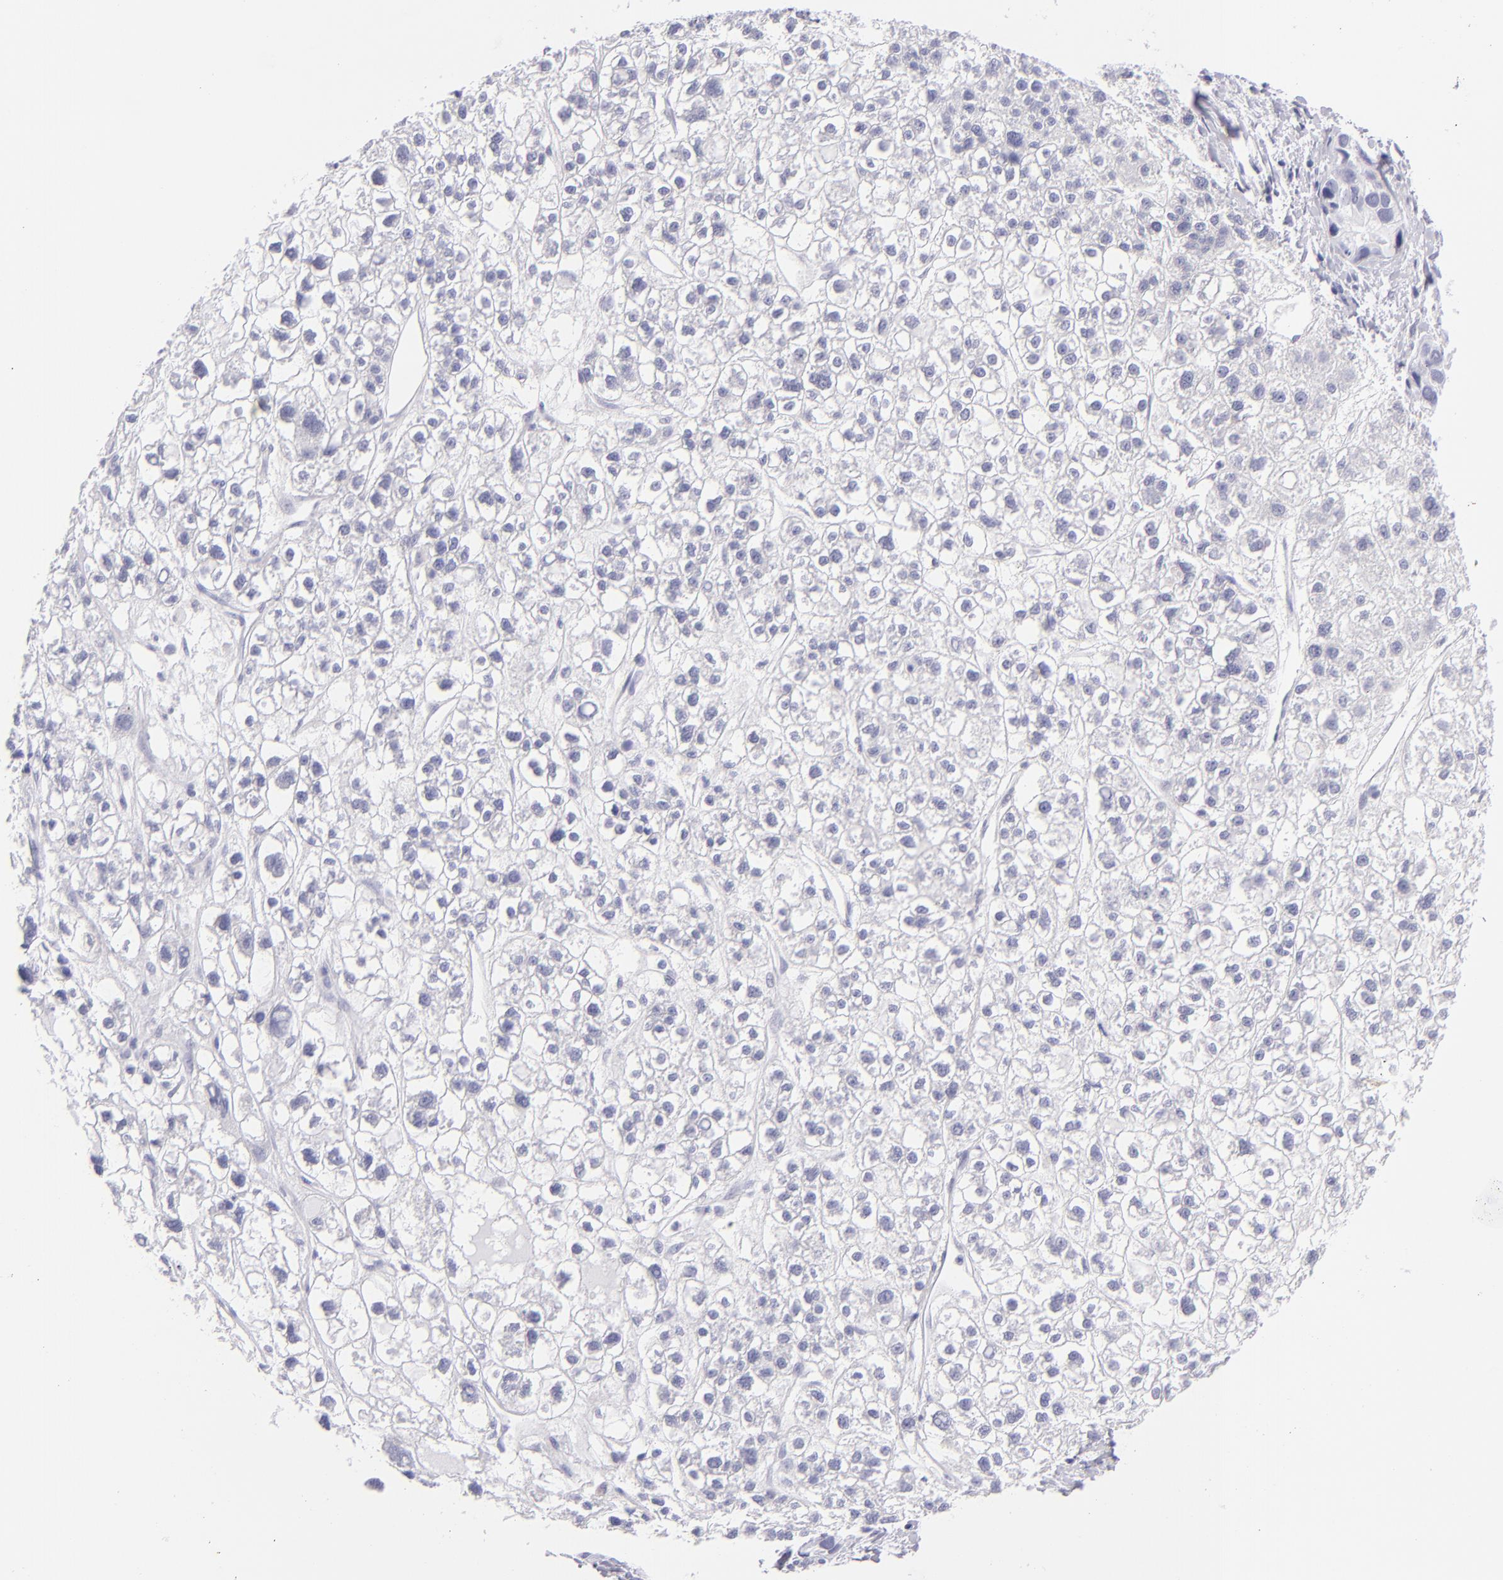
{"staining": {"intensity": "negative", "quantity": "none", "location": "none"}, "tissue": "liver cancer", "cell_type": "Tumor cells", "image_type": "cancer", "snomed": [{"axis": "morphology", "description": "Carcinoma, Hepatocellular, NOS"}, {"axis": "topography", "description": "Liver"}], "caption": "Immunohistochemistry (IHC) micrograph of human liver cancer (hepatocellular carcinoma) stained for a protein (brown), which shows no staining in tumor cells.", "gene": "PVALB", "patient": {"sex": "female", "age": 85}}